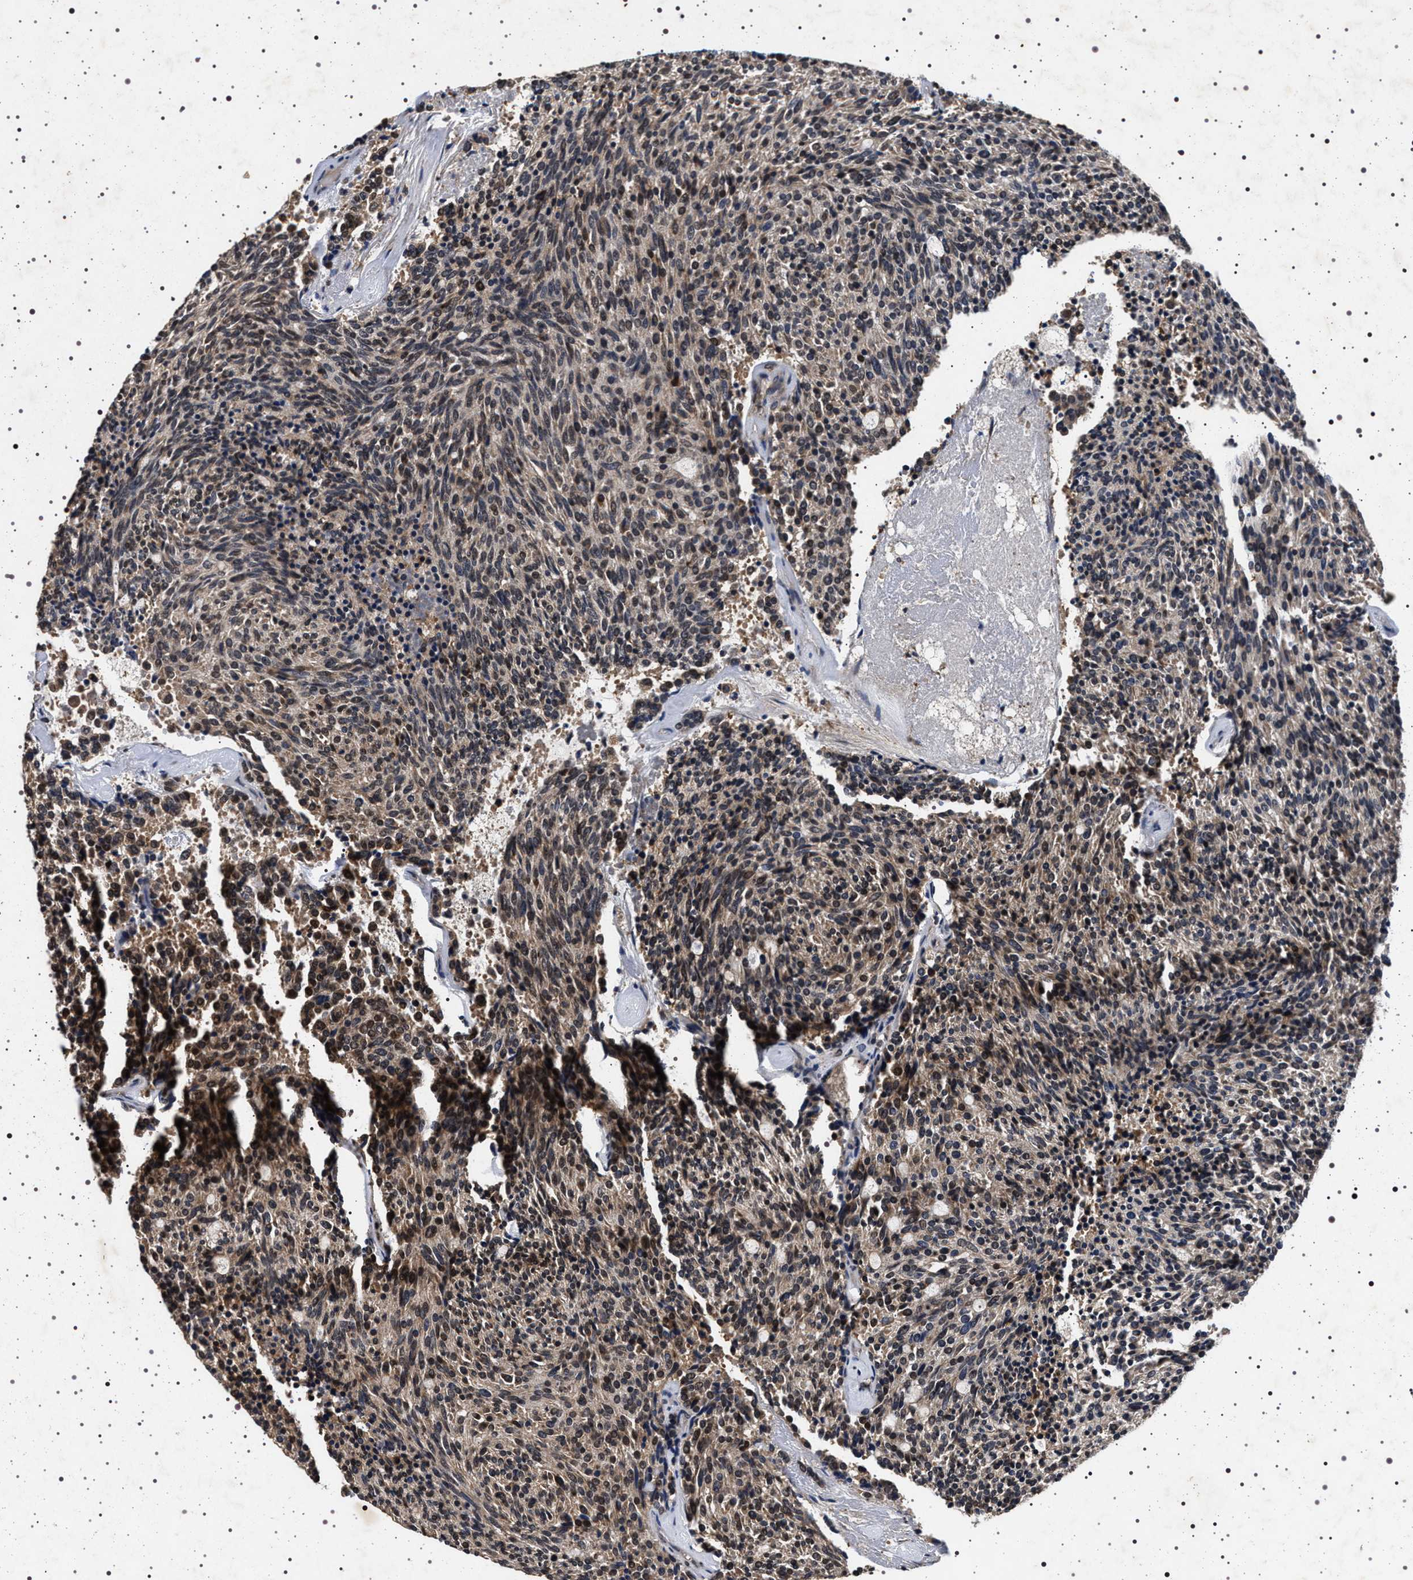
{"staining": {"intensity": "weak", "quantity": "25%-75%", "location": "cytoplasmic/membranous"}, "tissue": "carcinoid", "cell_type": "Tumor cells", "image_type": "cancer", "snomed": [{"axis": "morphology", "description": "Carcinoid, malignant, NOS"}, {"axis": "topography", "description": "Pancreas"}], "caption": "An immunohistochemistry histopathology image of neoplastic tissue is shown. Protein staining in brown labels weak cytoplasmic/membranous positivity in carcinoid within tumor cells.", "gene": "CDKN1B", "patient": {"sex": "female", "age": 54}}